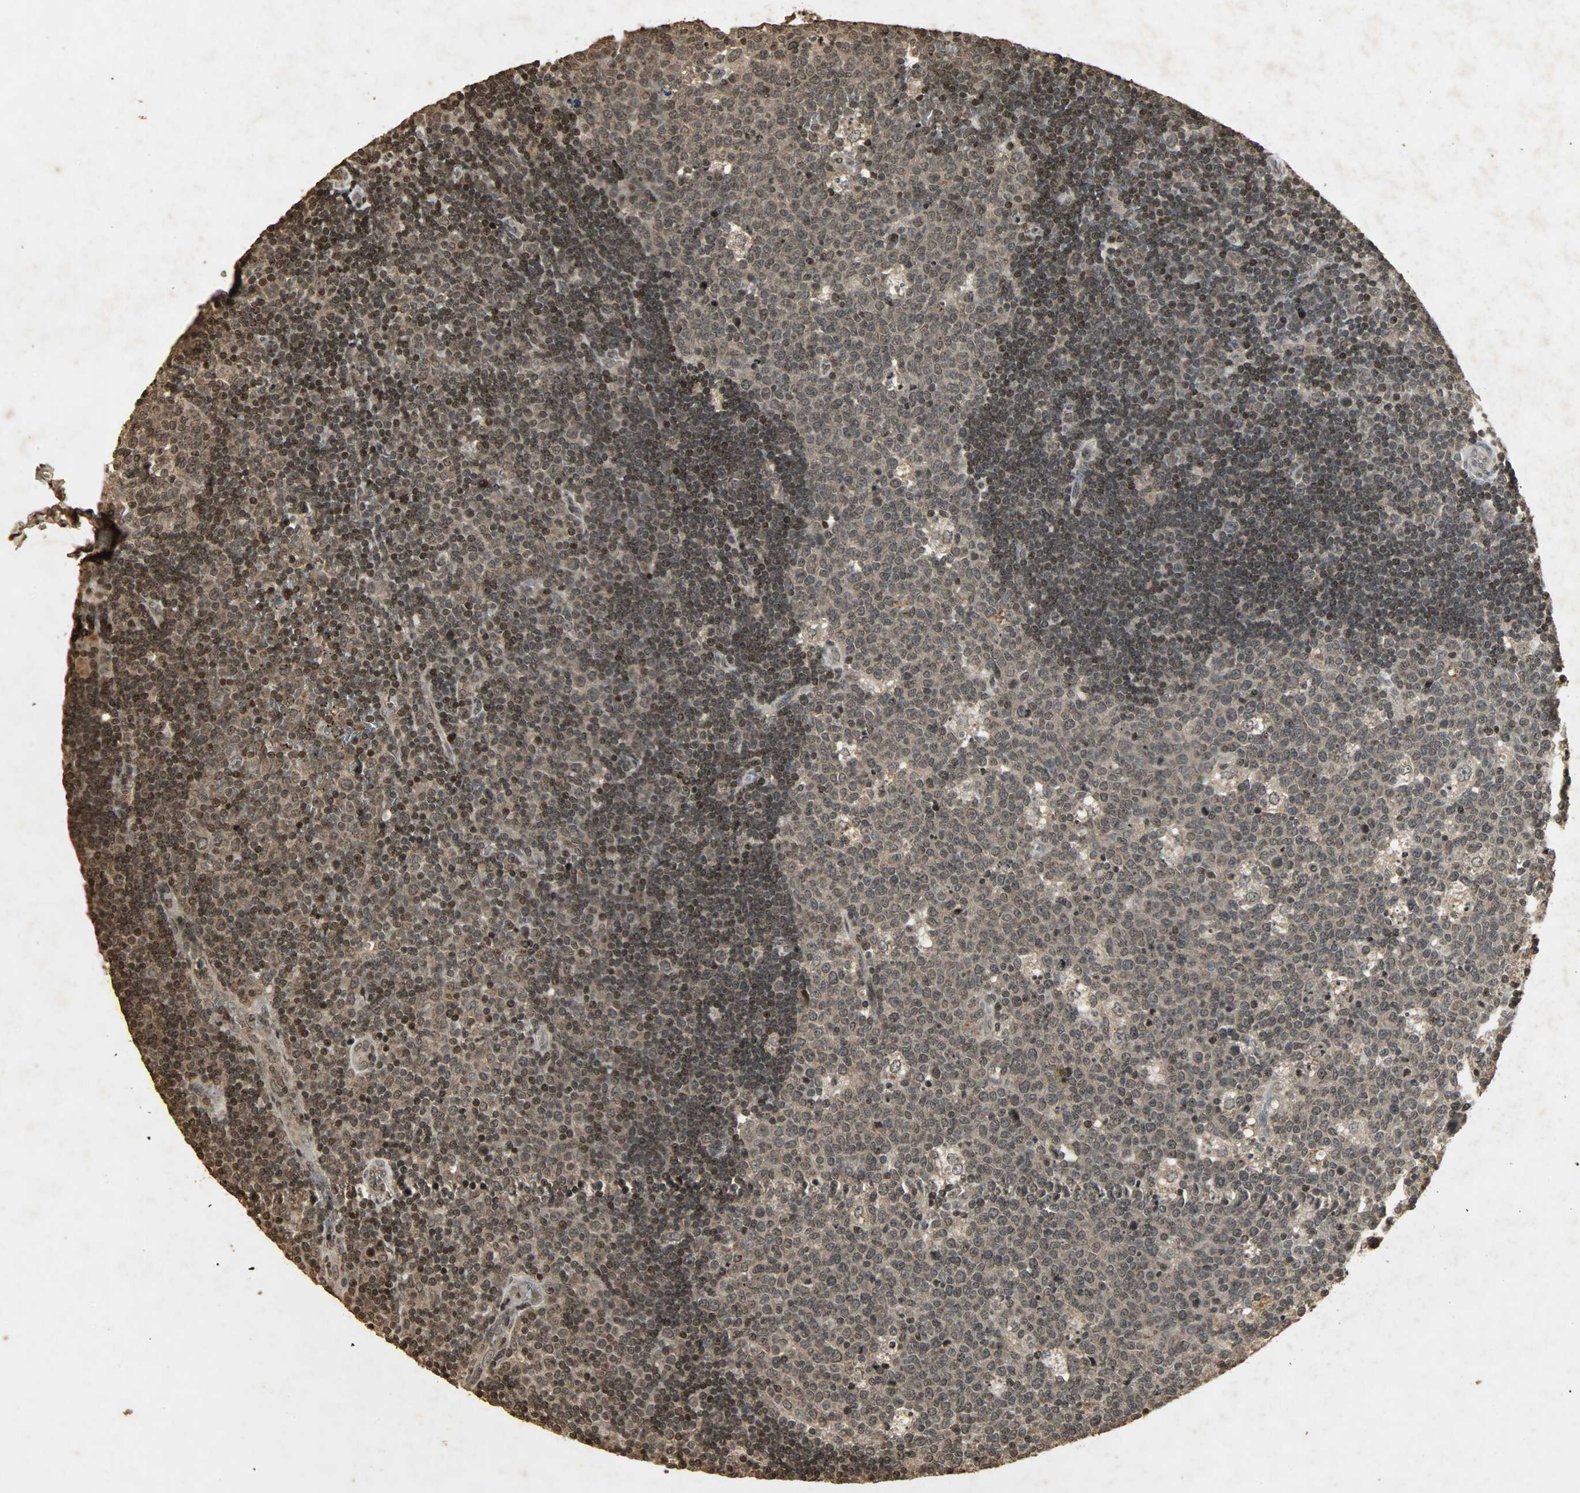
{"staining": {"intensity": "strong", "quantity": "<25%", "location": "cytoplasmic/membranous,nuclear"}, "tissue": "lymph node", "cell_type": "Germinal center cells", "image_type": "normal", "snomed": [{"axis": "morphology", "description": "Normal tissue, NOS"}, {"axis": "topography", "description": "Lymph node"}, {"axis": "topography", "description": "Salivary gland"}], "caption": "The micrograph shows staining of benign lymph node, revealing strong cytoplasmic/membranous,nuclear protein expression (brown color) within germinal center cells. (DAB = brown stain, brightfield microscopy at high magnification).", "gene": "PPP3R1", "patient": {"sex": "male", "age": 8}}